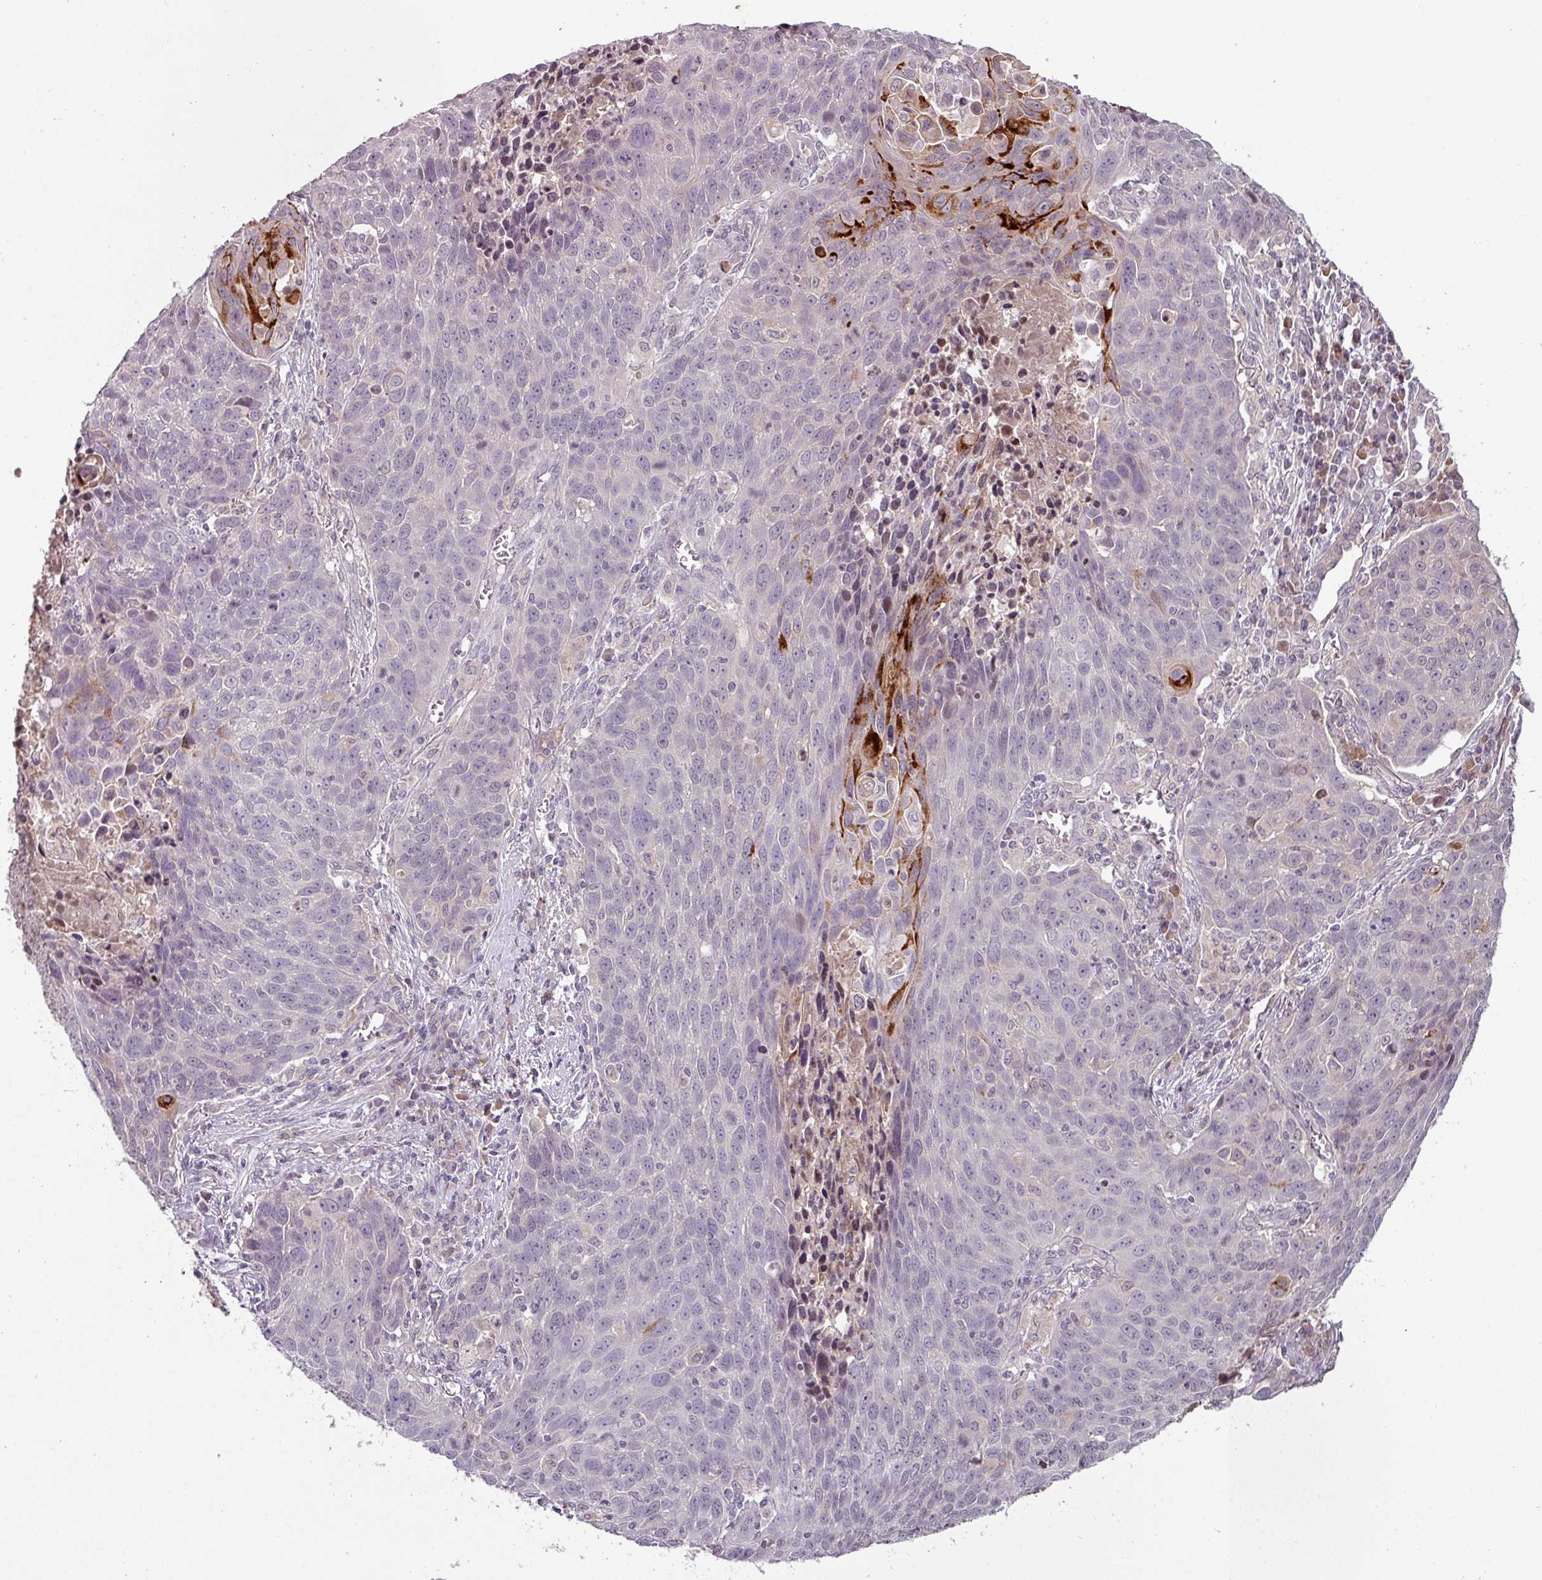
{"staining": {"intensity": "negative", "quantity": "none", "location": "none"}, "tissue": "lung cancer", "cell_type": "Tumor cells", "image_type": "cancer", "snomed": [{"axis": "morphology", "description": "Squamous cell carcinoma, NOS"}, {"axis": "topography", "description": "Lung"}], "caption": "Immunohistochemistry (IHC) histopathology image of human lung cancer (squamous cell carcinoma) stained for a protein (brown), which reveals no staining in tumor cells.", "gene": "SLC5A10", "patient": {"sex": "male", "age": 78}}